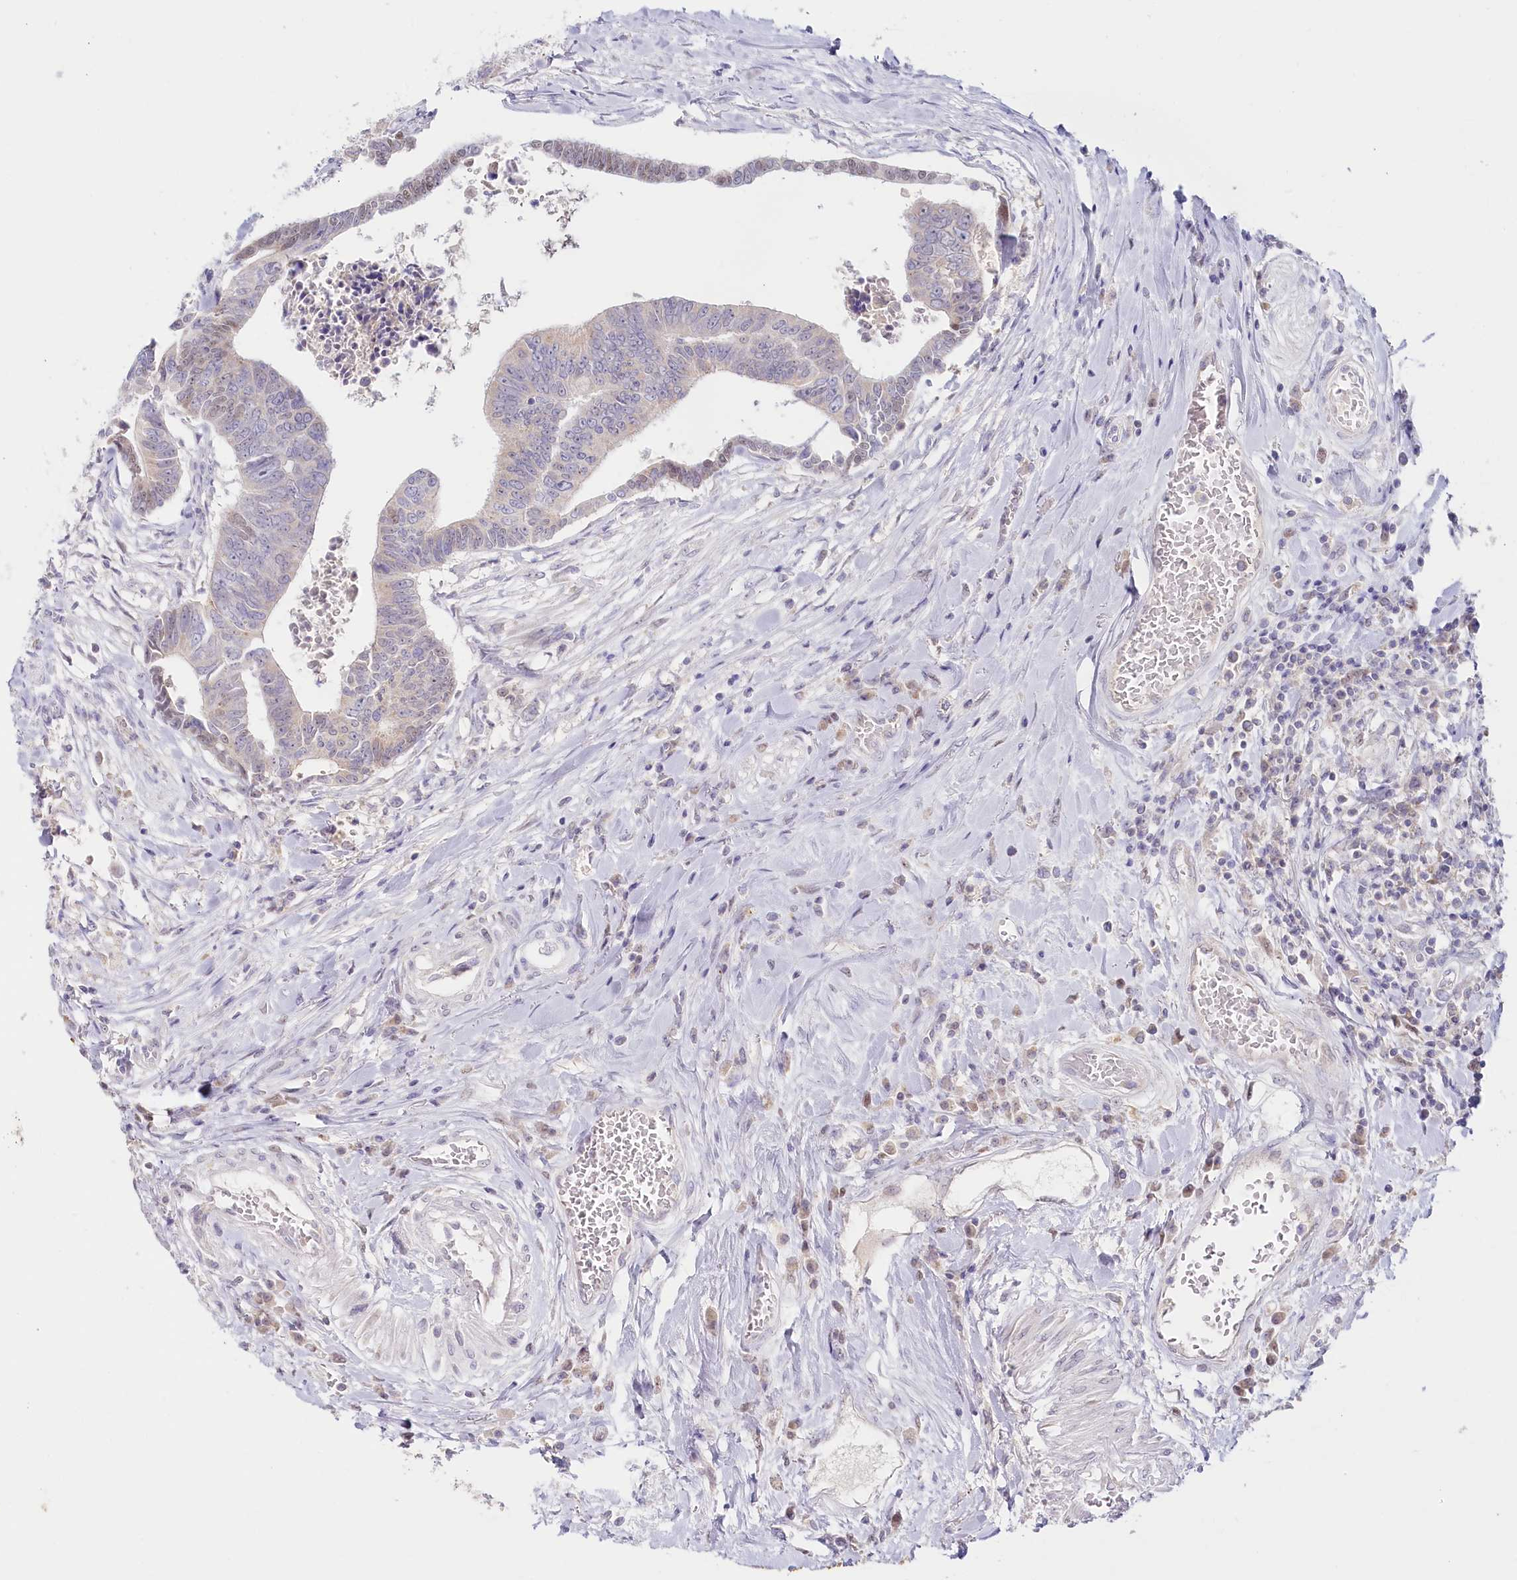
{"staining": {"intensity": "negative", "quantity": "none", "location": "none"}, "tissue": "colorectal cancer", "cell_type": "Tumor cells", "image_type": "cancer", "snomed": [{"axis": "morphology", "description": "Adenocarcinoma, NOS"}, {"axis": "topography", "description": "Rectum"}], "caption": "Adenocarcinoma (colorectal) stained for a protein using immunohistochemistry (IHC) shows no staining tumor cells.", "gene": "PSAPL1", "patient": {"sex": "female", "age": 65}}